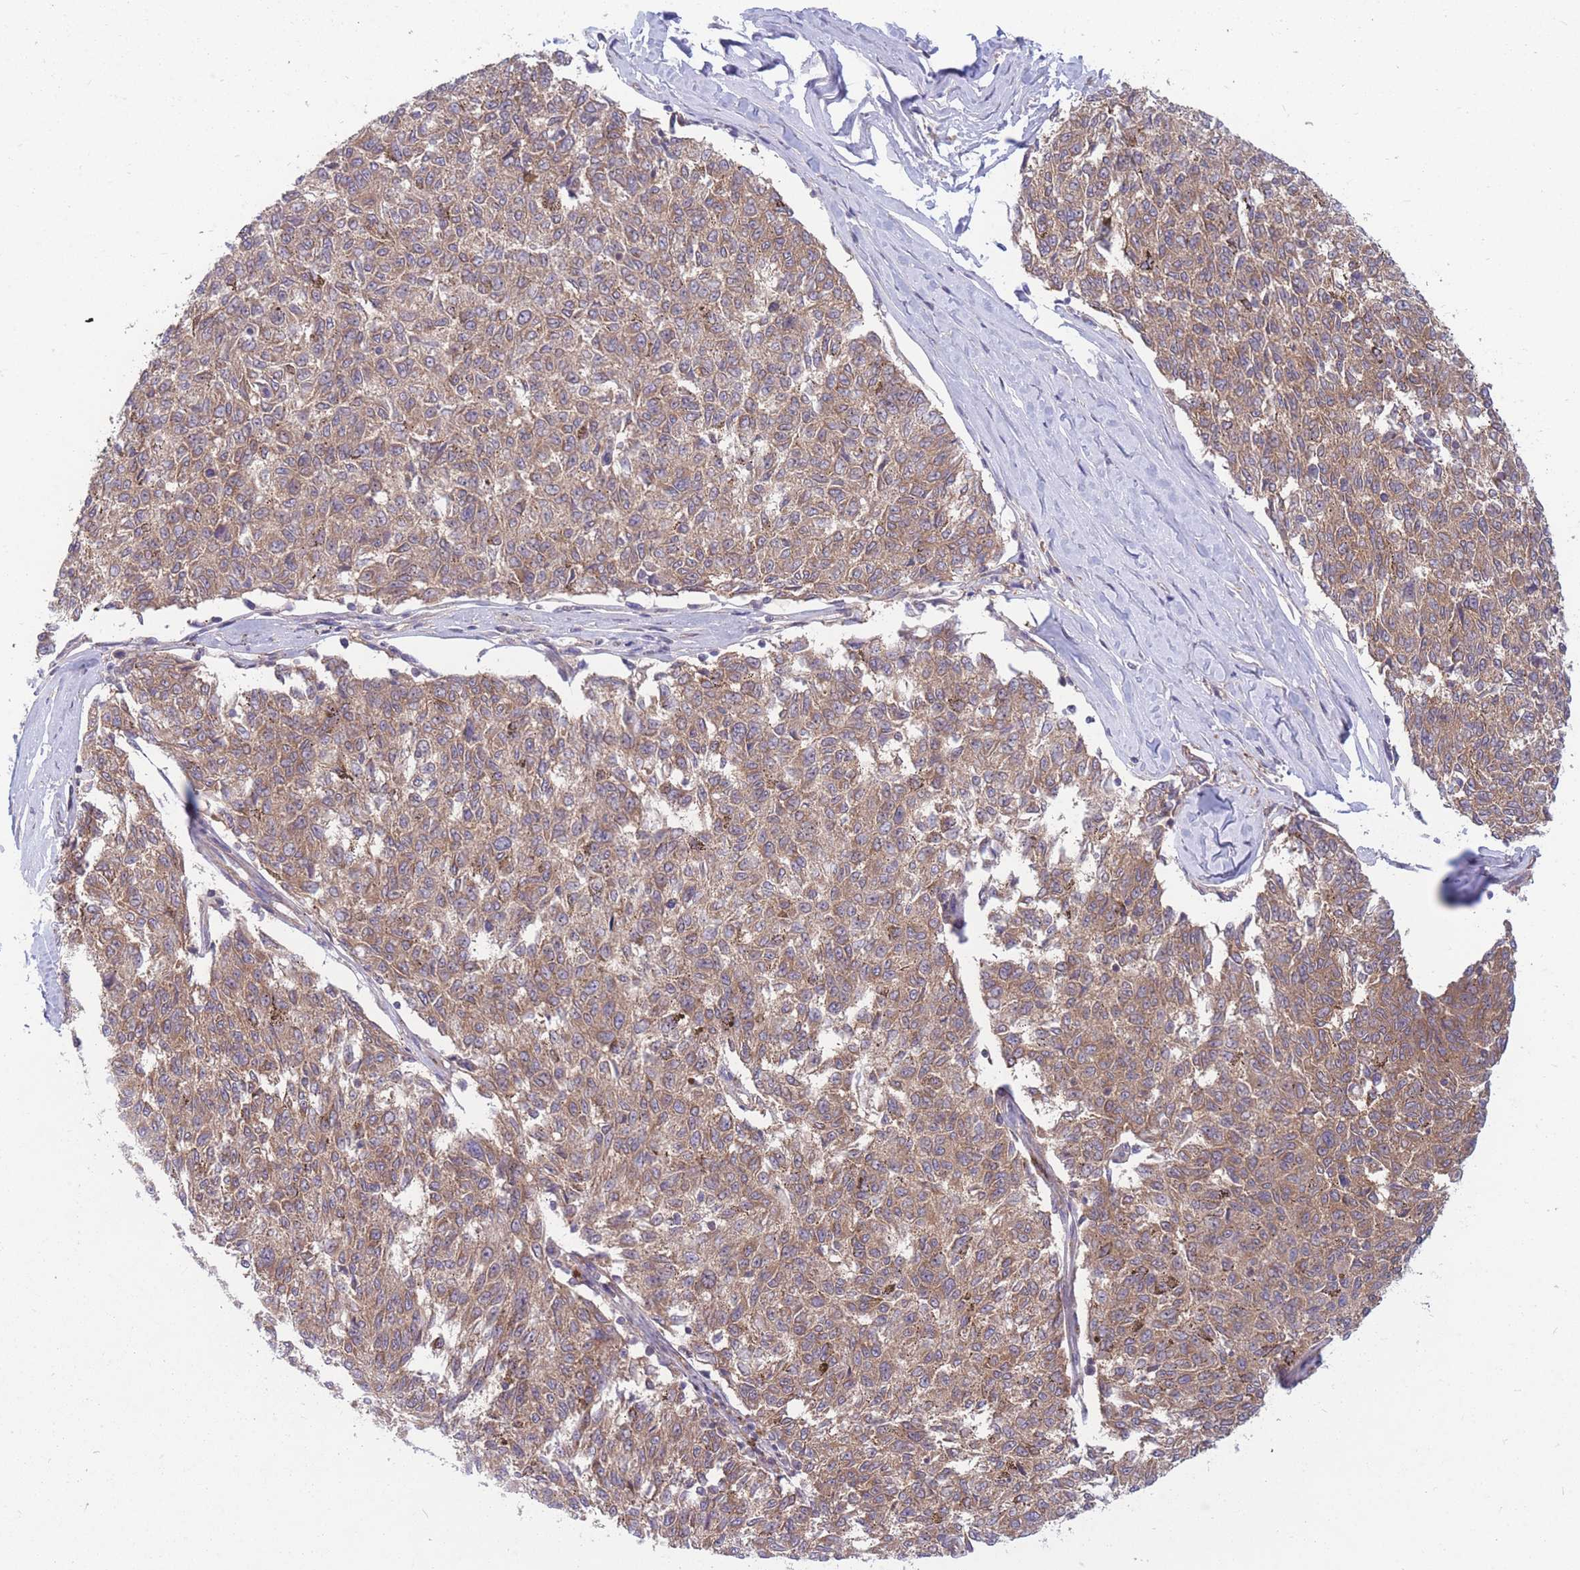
{"staining": {"intensity": "moderate", "quantity": ">75%", "location": "cytoplasmic/membranous"}, "tissue": "melanoma", "cell_type": "Tumor cells", "image_type": "cancer", "snomed": [{"axis": "morphology", "description": "Malignant melanoma, NOS"}, {"axis": "topography", "description": "Skin"}], "caption": "A brown stain shows moderate cytoplasmic/membranous expression of a protein in malignant melanoma tumor cells.", "gene": "GGA1", "patient": {"sex": "female", "age": 72}}